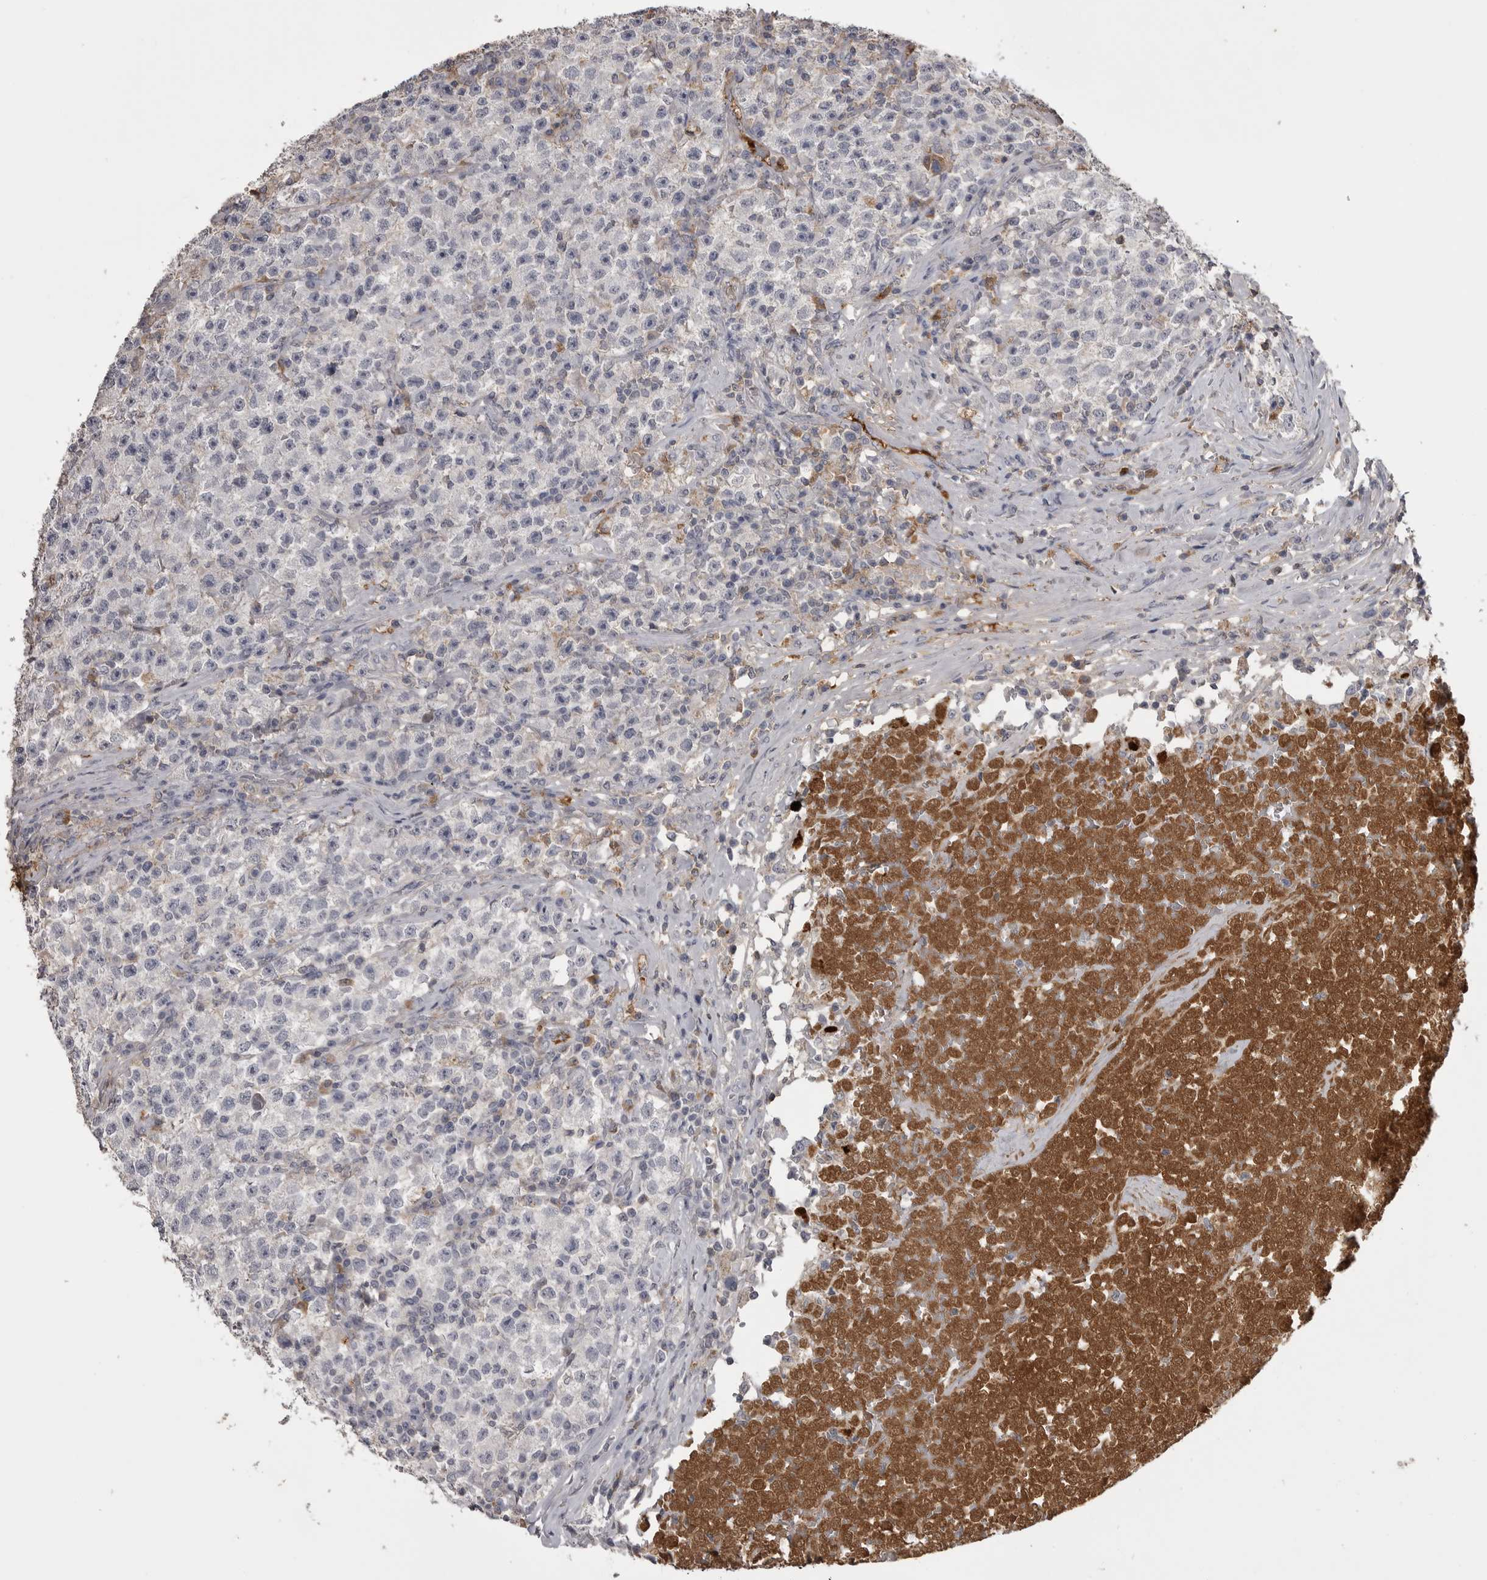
{"staining": {"intensity": "negative", "quantity": "none", "location": "none"}, "tissue": "testis cancer", "cell_type": "Tumor cells", "image_type": "cancer", "snomed": [{"axis": "morphology", "description": "Seminoma, NOS"}, {"axis": "topography", "description": "Testis"}], "caption": "Histopathology image shows no protein expression in tumor cells of testis seminoma tissue.", "gene": "AHSG", "patient": {"sex": "male", "age": 22}}